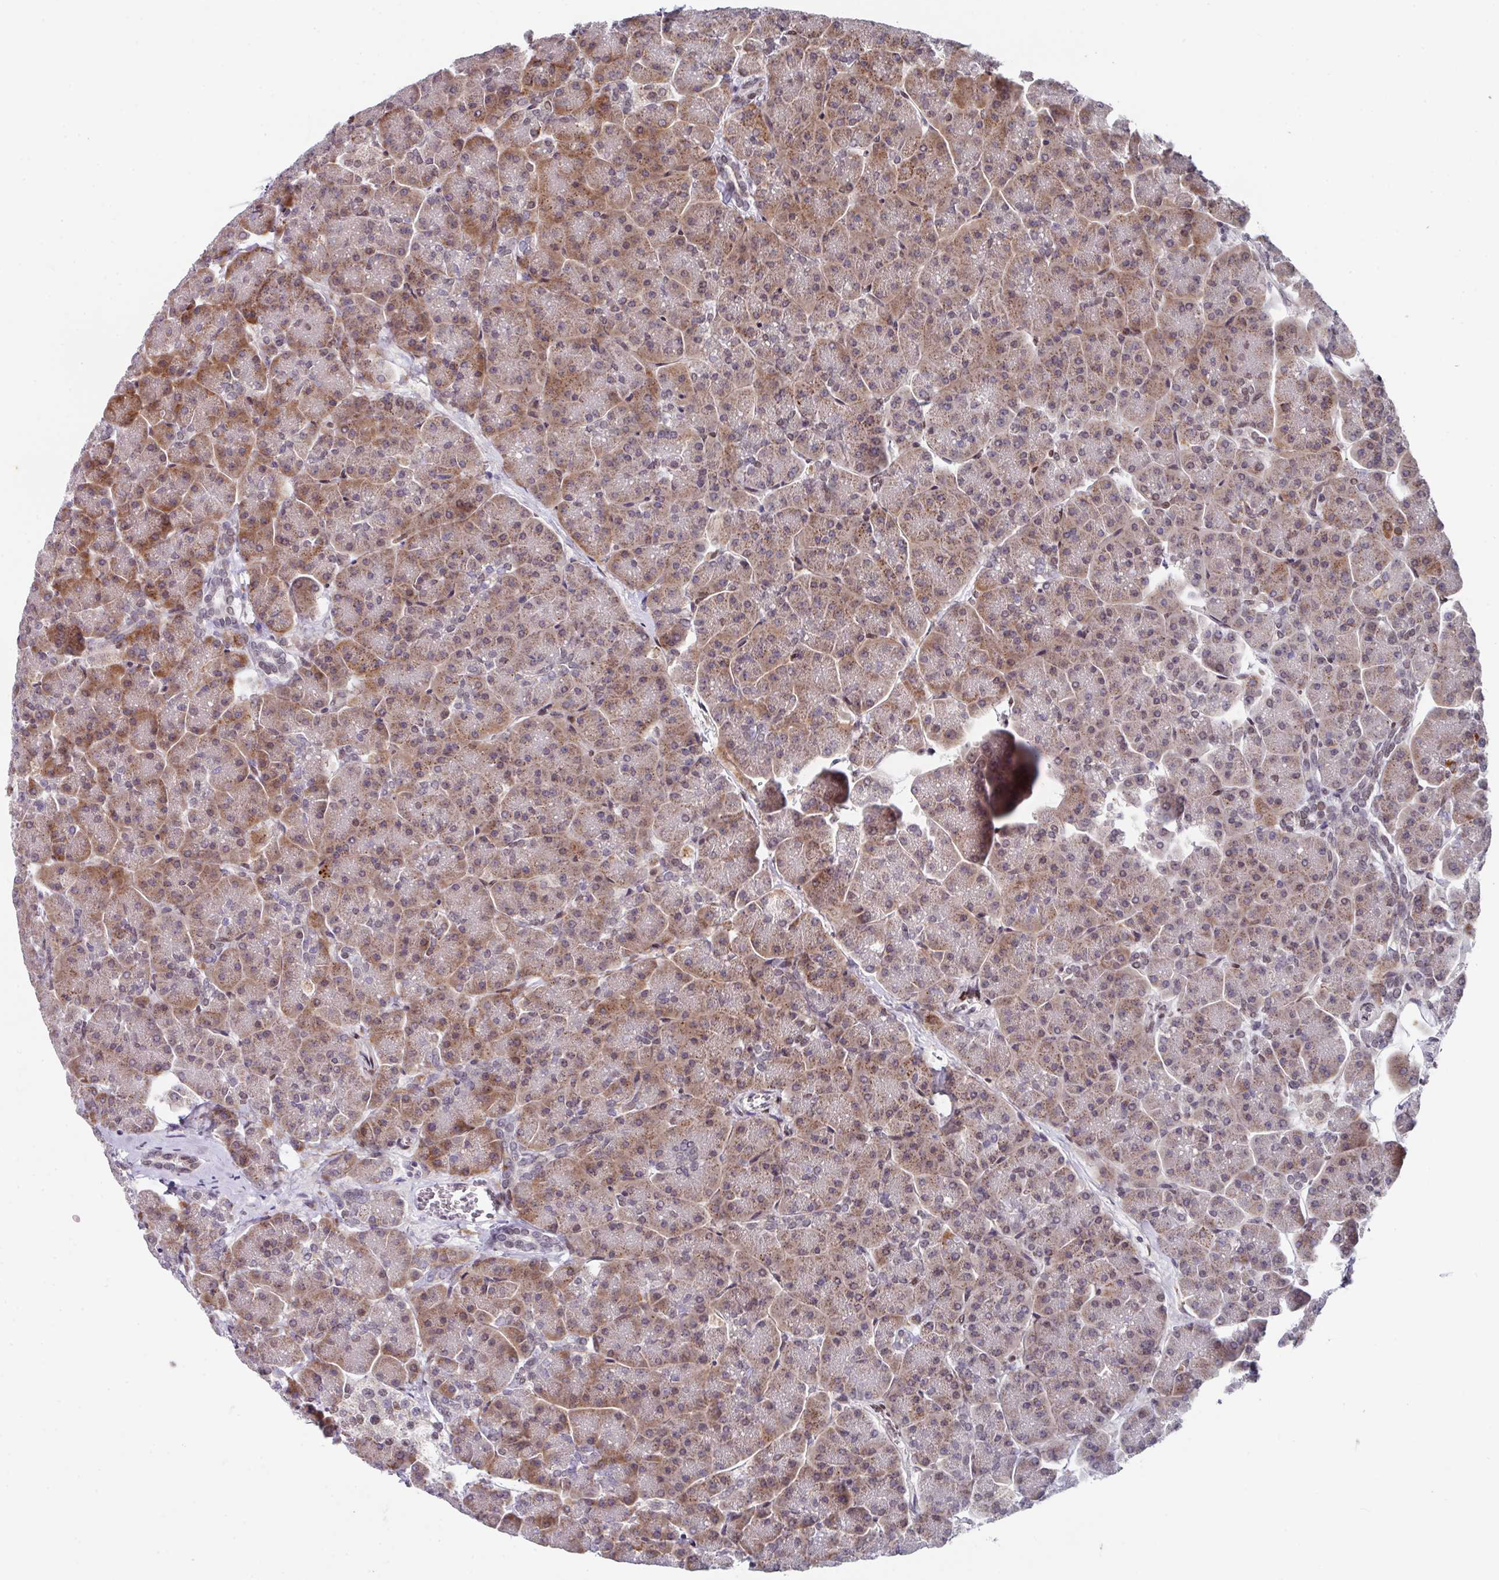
{"staining": {"intensity": "moderate", "quantity": ">75%", "location": "cytoplasmic/membranous"}, "tissue": "pancreas", "cell_type": "Exocrine glandular cells", "image_type": "normal", "snomed": [{"axis": "morphology", "description": "Normal tissue, NOS"}, {"axis": "topography", "description": "Pancreas"}, {"axis": "topography", "description": "Peripheral nerve tissue"}], "caption": "Pancreas stained with DAB (3,3'-diaminobenzidine) immunohistochemistry (IHC) exhibits medium levels of moderate cytoplasmic/membranous positivity in approximately >75% of exocrine glandular cells. The staining was performed using DAB (3,3'-diaminobenzidine) to visualize the protein expression in brown, while the nuclei were stained in blue with hematoxylin (Magnification: 20x).", "gene": "CBX7", "patient": {"sex": "male", "age": 54}}